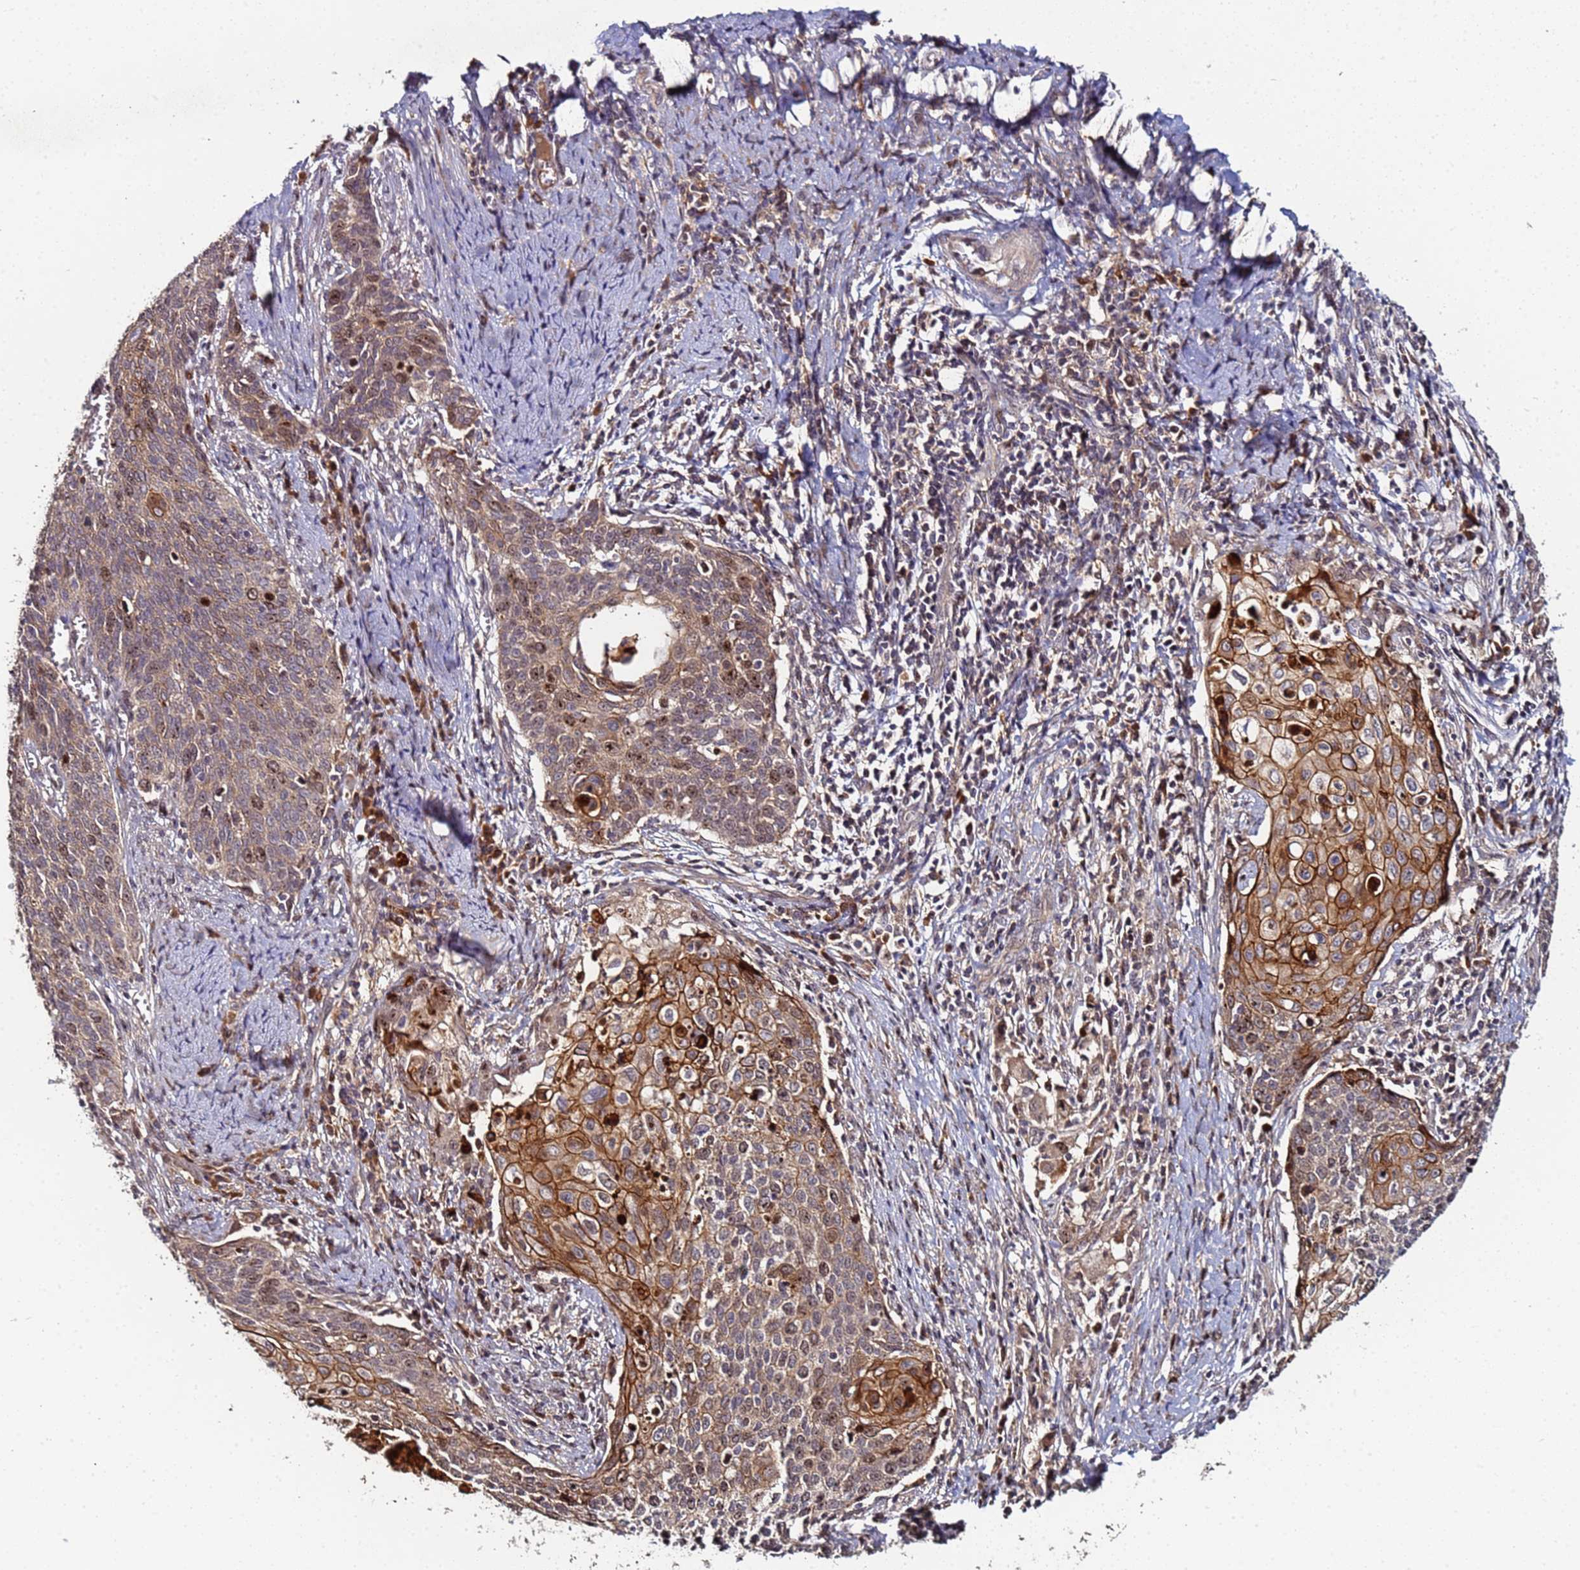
{"staining": {"intensity": "strong", "quantity": "25%-75%", "location": "cytoplasmic/membranous,nuclear"}, "tissue": "cervical cancer", "cell_type": "Tumor cells", "image_type": "cancer", "snomed": [{"axis": "morphology", "description": "Squamous cell carcinoma, NOS"}, {"axis": "topography", "description": "Cervix"}], "caption": "A histopathology image showing strong cytoplasmic/membranous and nuclear expression in approximately 25%-75% of tumor cells in squamous cell carcinoma (cervical), as visualized by brown immunohistochemical staining.", "gene": "OSER1", "patient": {"sex": "female", "age": 39}}